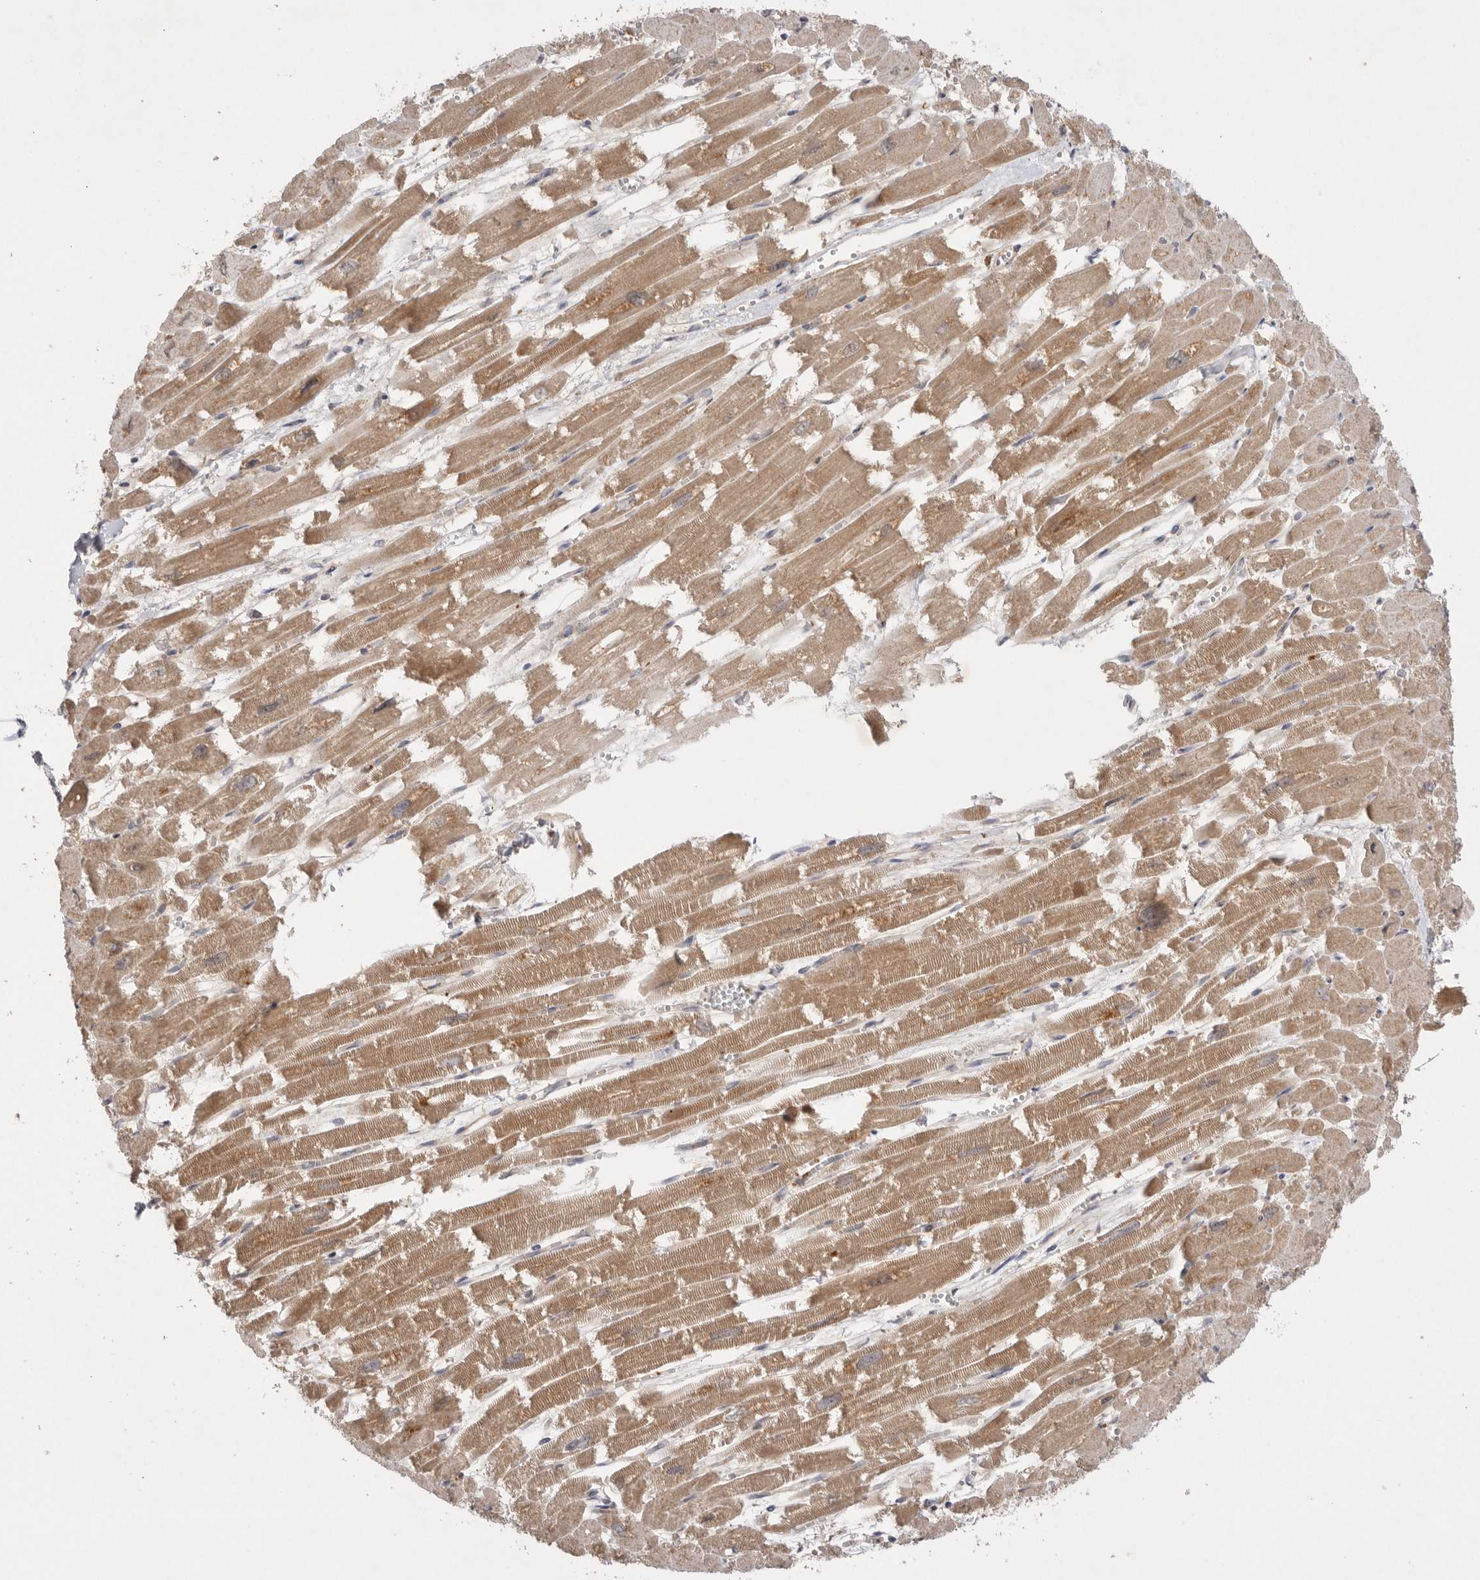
{"staining": {"intensity": "moderate", "quantity": ">75%", "location": "cytoplasmic/membranous"}, "tissue": "heart muscle", "cell_type": "Cardiomyocytes", "image_type": "normal", "snomed": [{"axis": "morphology", "description": "Normal tissue, NOS"}, {"axis": "topography", "description": "Heart"}], "caption": "Immunohistochemistry (IHC) micrograph of benign heart muscle: heart muscle stained using IHC demonstrates medium levels of moderate protein expression localized specifically in the cytoplasmic/membranous of cardiomyocytes, appearing as a cytoplasmic/membranous brown color.", "gene": "PTPDC1", "patient": {"sex": "male", "age": 54}}